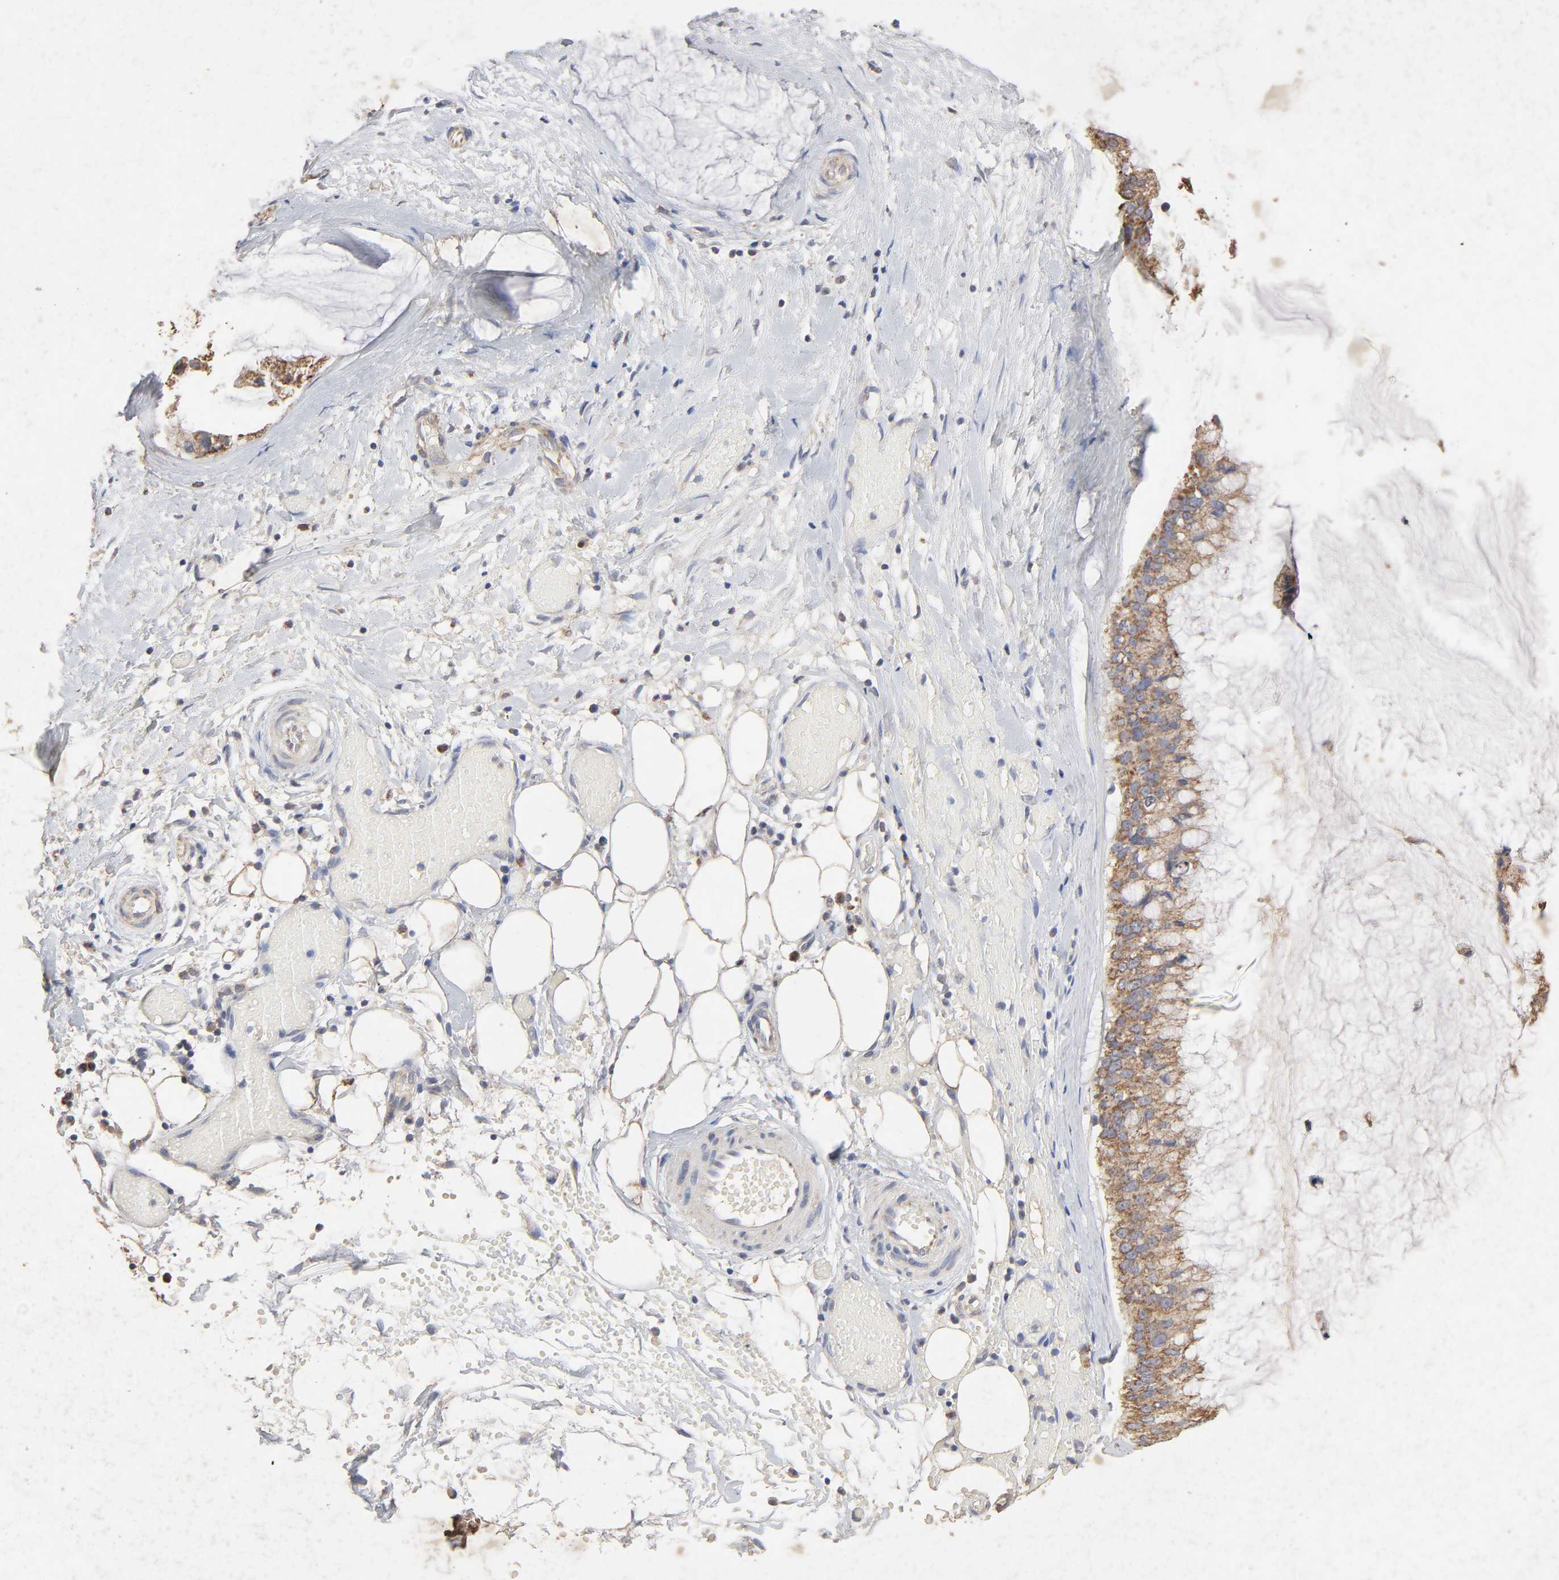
{"staining": {"intensity": "moderate", "quantity": ">75%", "location": "cytoplasmic/membranous"}, "tissue": "ovarian cancer", "cell_type": "Tumor cells", "image_type": "cancer", "snomed": [{"axis": "morphology", "description": "Cystadenocarcinoma, mucinous, NOS"}, {"axis": "topography", "description": "Ovary"}], "caption": "Human mucinous cystadenocarcinoma (ovarian) stained with a brown dye reveals moderate cytoplasmic/membranous positive positivity in about >75% of tumor cells.", "gene": "CYCS", "patient": {"sex": "female", "age": 39}}